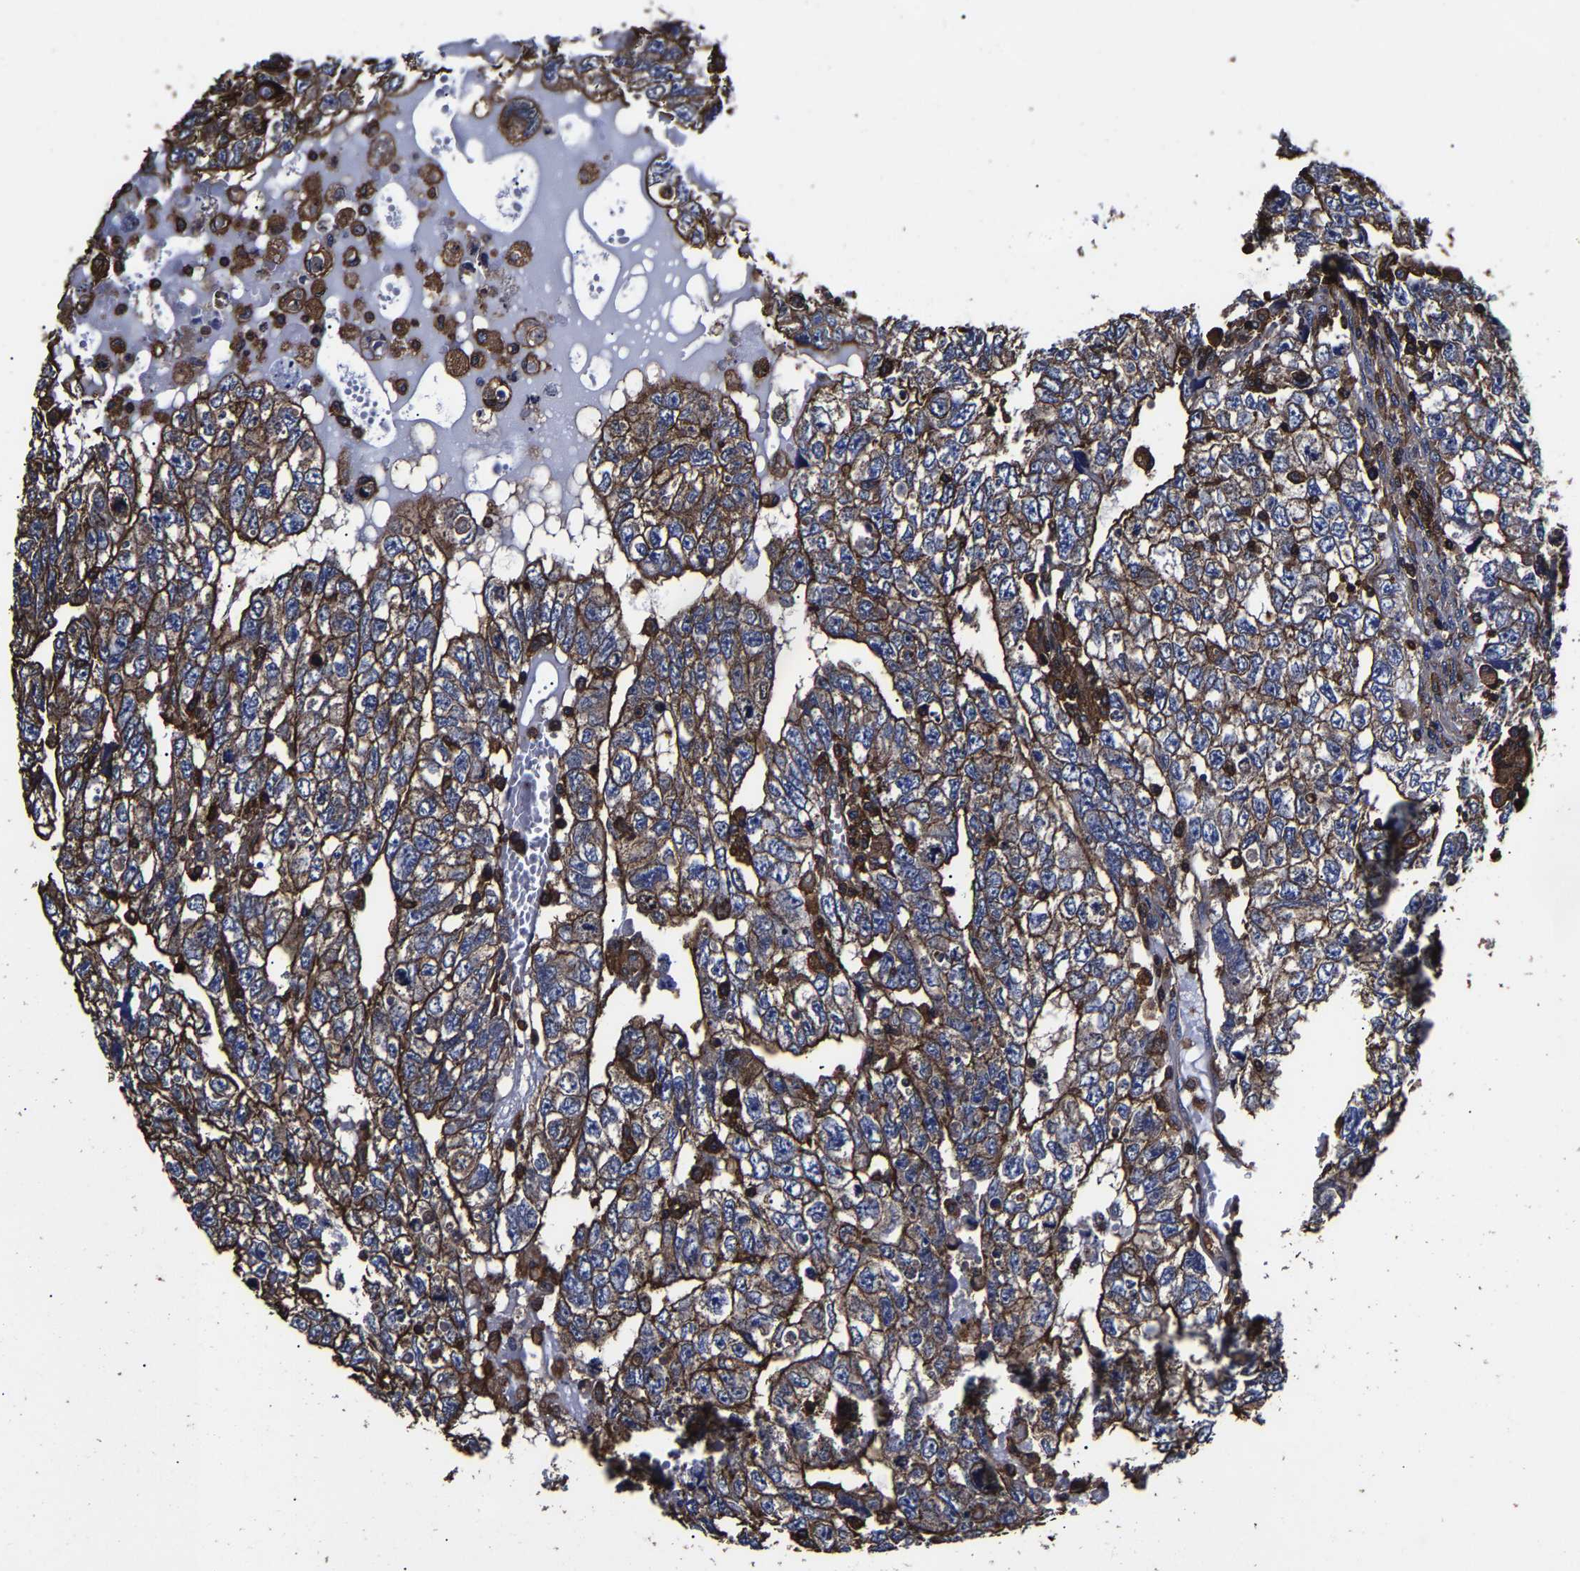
{"staining": {"intensity": "moderate", "quantity": ">75%", "location": "cytoplasmic/membranous"}, "tissue": "testis cancer", "cell_type": "Tumor cells", "image_type": "cancer", "snomed": [{"axis": "morphology", "description": "Carcinoma, Embryonal, NOS"}, {"axis": "topography", "description": "Testis"}], "caption": "Testis embryonal carcinoma stained for a protein (brown) demonstrates moderate cytoplasmic/membranous positive positivity in about >75% of tumor cells.", "gene": "SSH3", "patient": {"sex": "male", "age": 36}}